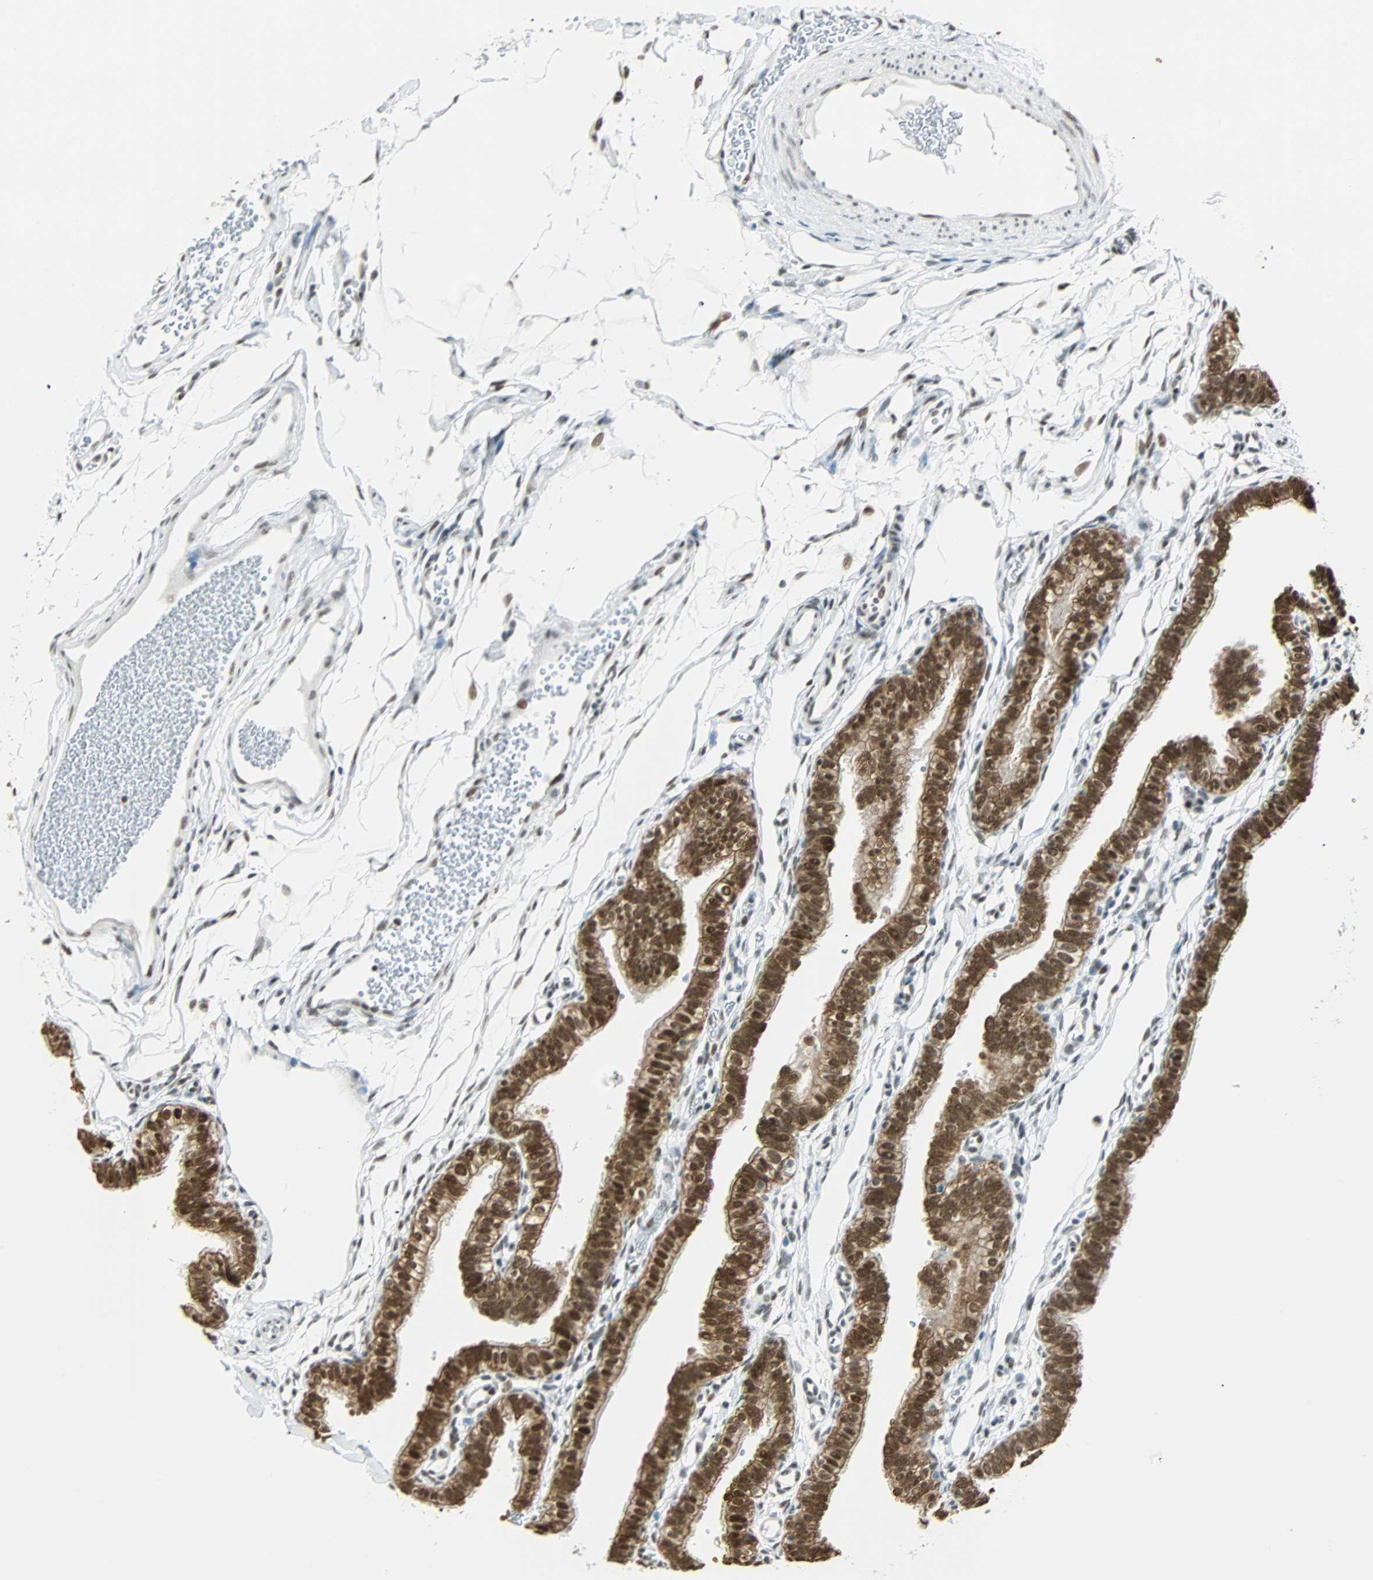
{"staining": {"intensity": "strong", "quantity": ">75%", "location": "cytoplasmic/membranous,nuclear"}, "tissue": "fallopian tube", "cell_type": "Glandular cells", "image_type": "normal", "snomed": [{"axis": "morphology", "description": "Normal tissue, NOS"}, {"axis": "topography", "description": "Fallopian tube"}, {"axis": "topography", "description": "Placenta"}], "caption": "High-power microscopy captured an IHC image of benign fallopian tube, revealing strong cytoplasmic/membranous,nuclear positivity in about >75% of glandular cells.", "gene": "NELFE", "patient": {"sex": "female", "age": 34}}